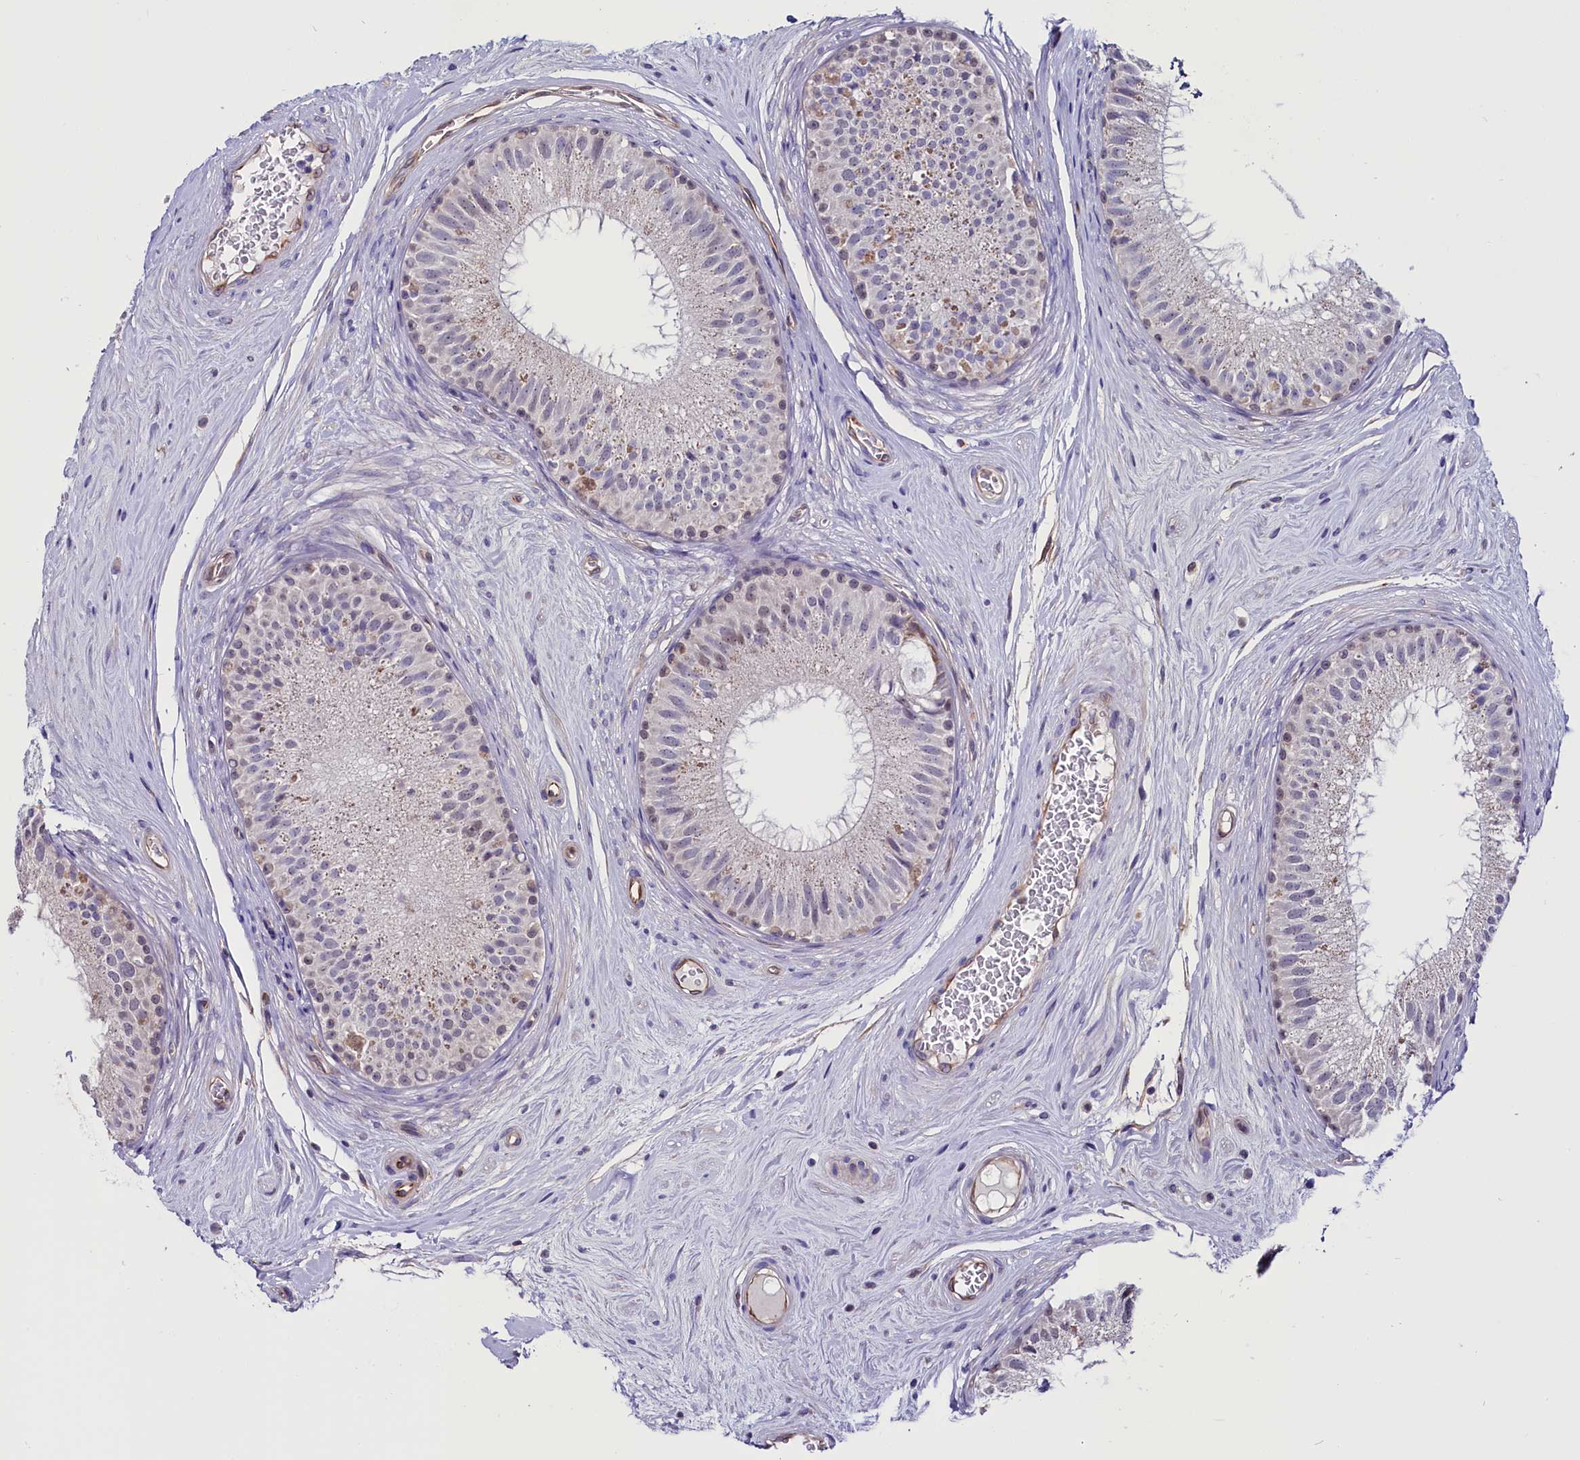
{"staining": {"intensity": "moderate", "quantity": "<25%", "location": "cytoplasmic/membranous"}, "tissue": "epididymis", "cell_type": "Glandular cells", "image_type": "normal", "snomed": [{"axis": "morphology", "description": "Normal tissue, NOS"}, {"axis": "topography", "description": "Epididymis"}], "caption": "The histopathology image reveals staining of unremarkable epididymis, revealing moderate cytoplasmic/membranous protein expression (brown color) within glandular cells.", "gene": "PDILT", "patient": {"sex": "male", "age": 33}}